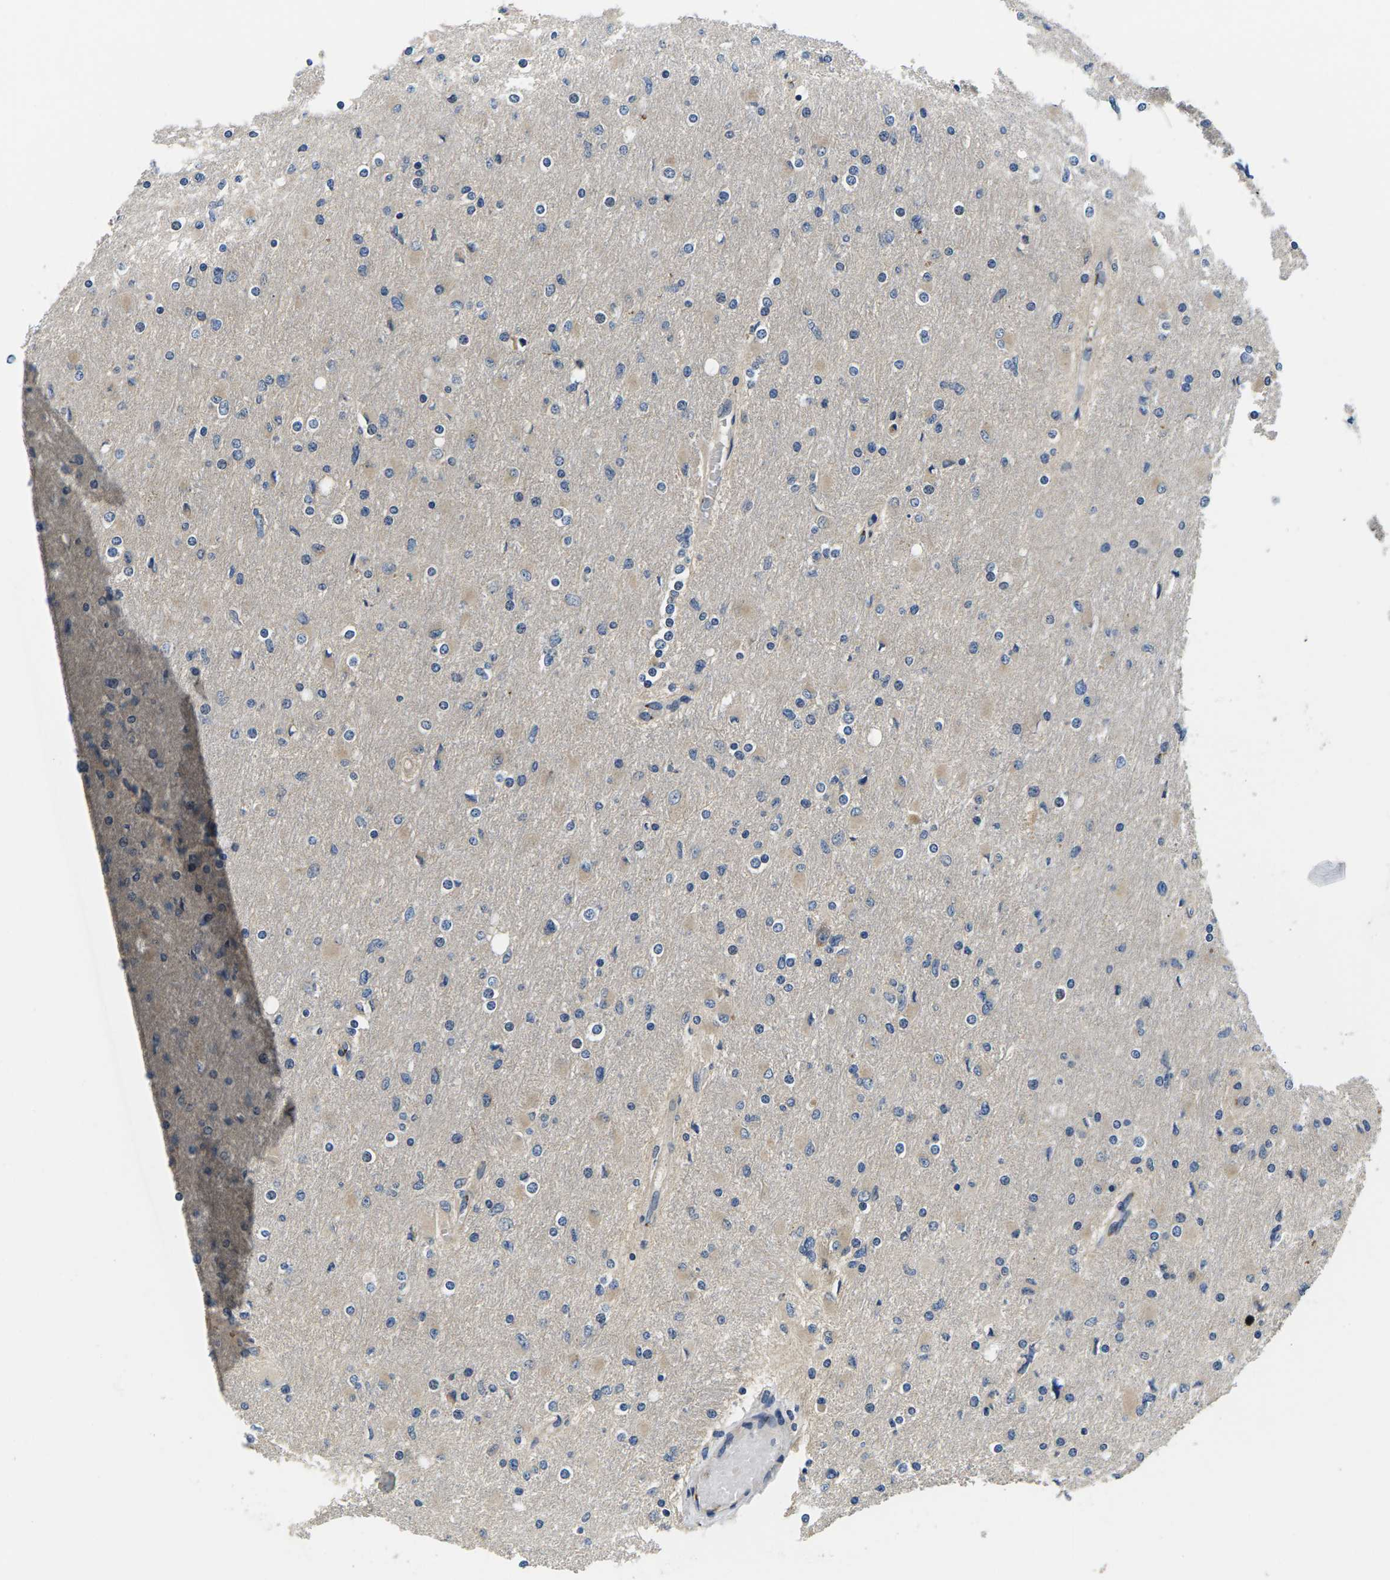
{"staining": {"intensity": "negative", "quantity": "none", "location": "none"}, "tissue": "glioma", "cell_type": "Tumor cells", "image_type": "cancer", "snomed": [{"axis": "morphology", "description": "Glioma, malignant, High grade"}, {"axis": "topography", "description": "Cerebral cortex"}], "caption": "Tumor cells show no significant staining in malignant high-grade glioma.", "gene": "PLCE1", "patient": {"sex": "female", "age": 36}}